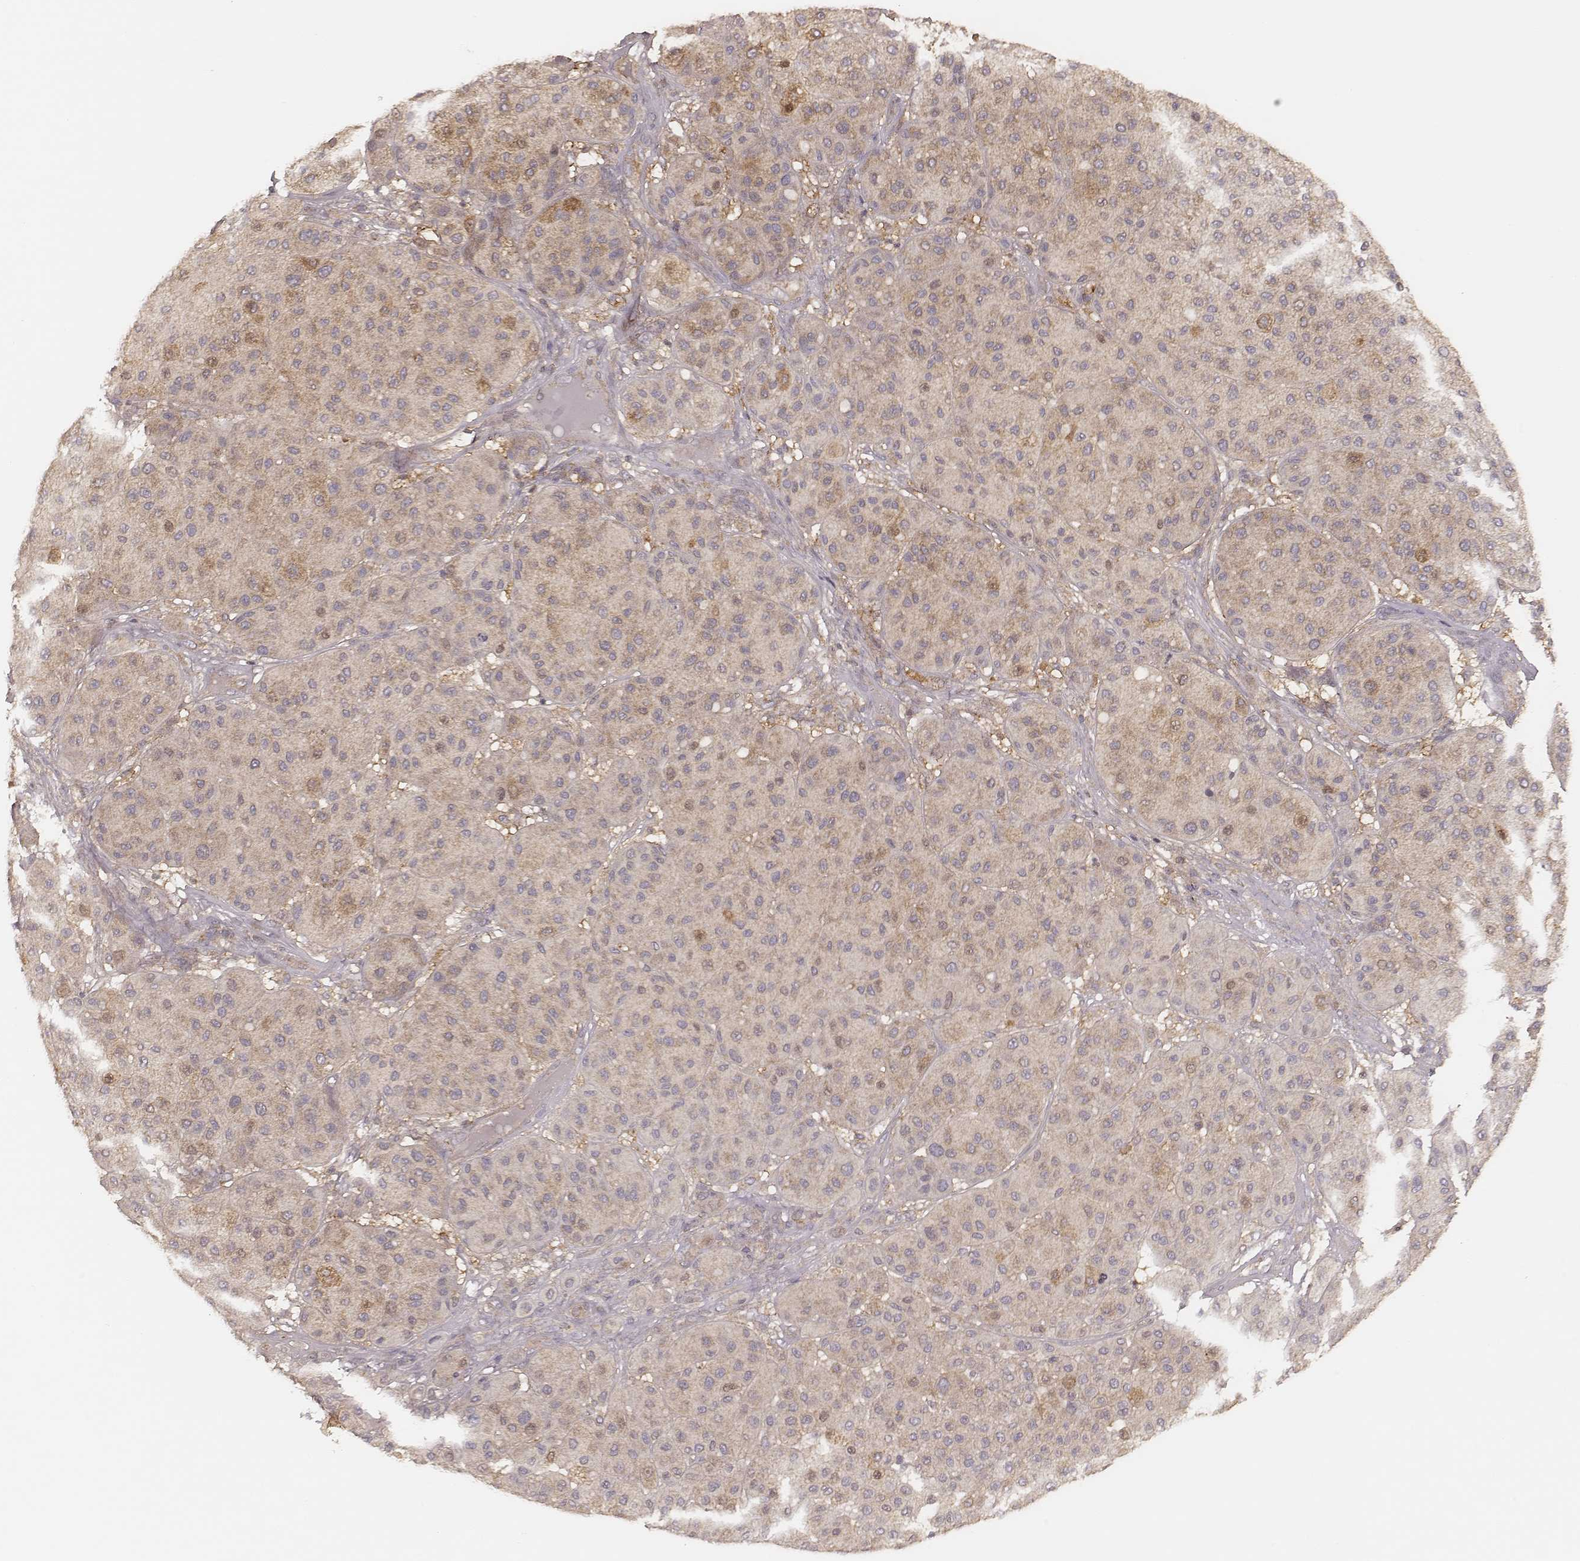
{"staining": {"intensity": "weak", "quantity": "25%-75%", "location": "cytoplasmic/membranous"}, "tissue": "melanoma", "cell_type": "Tumor cells", "image_type": "cancer", "snomed": [{"axis": "morphology", "description": "Malignant melanoma, Metastatic site"}, {"axis": "topography", "description": "Smooth muscle"}], "caption": "Immunohistochemical staining of human malignant melanoma (metastatic site) displays low levels of weak cytoplasmic/membranous positivity in about 25%-75% of tumor cells. (DAB IHC, brown staining for protein, blue staining for nuclei).", "gene": "CARS1", "patient": {"sex": "male", "age": 41}}